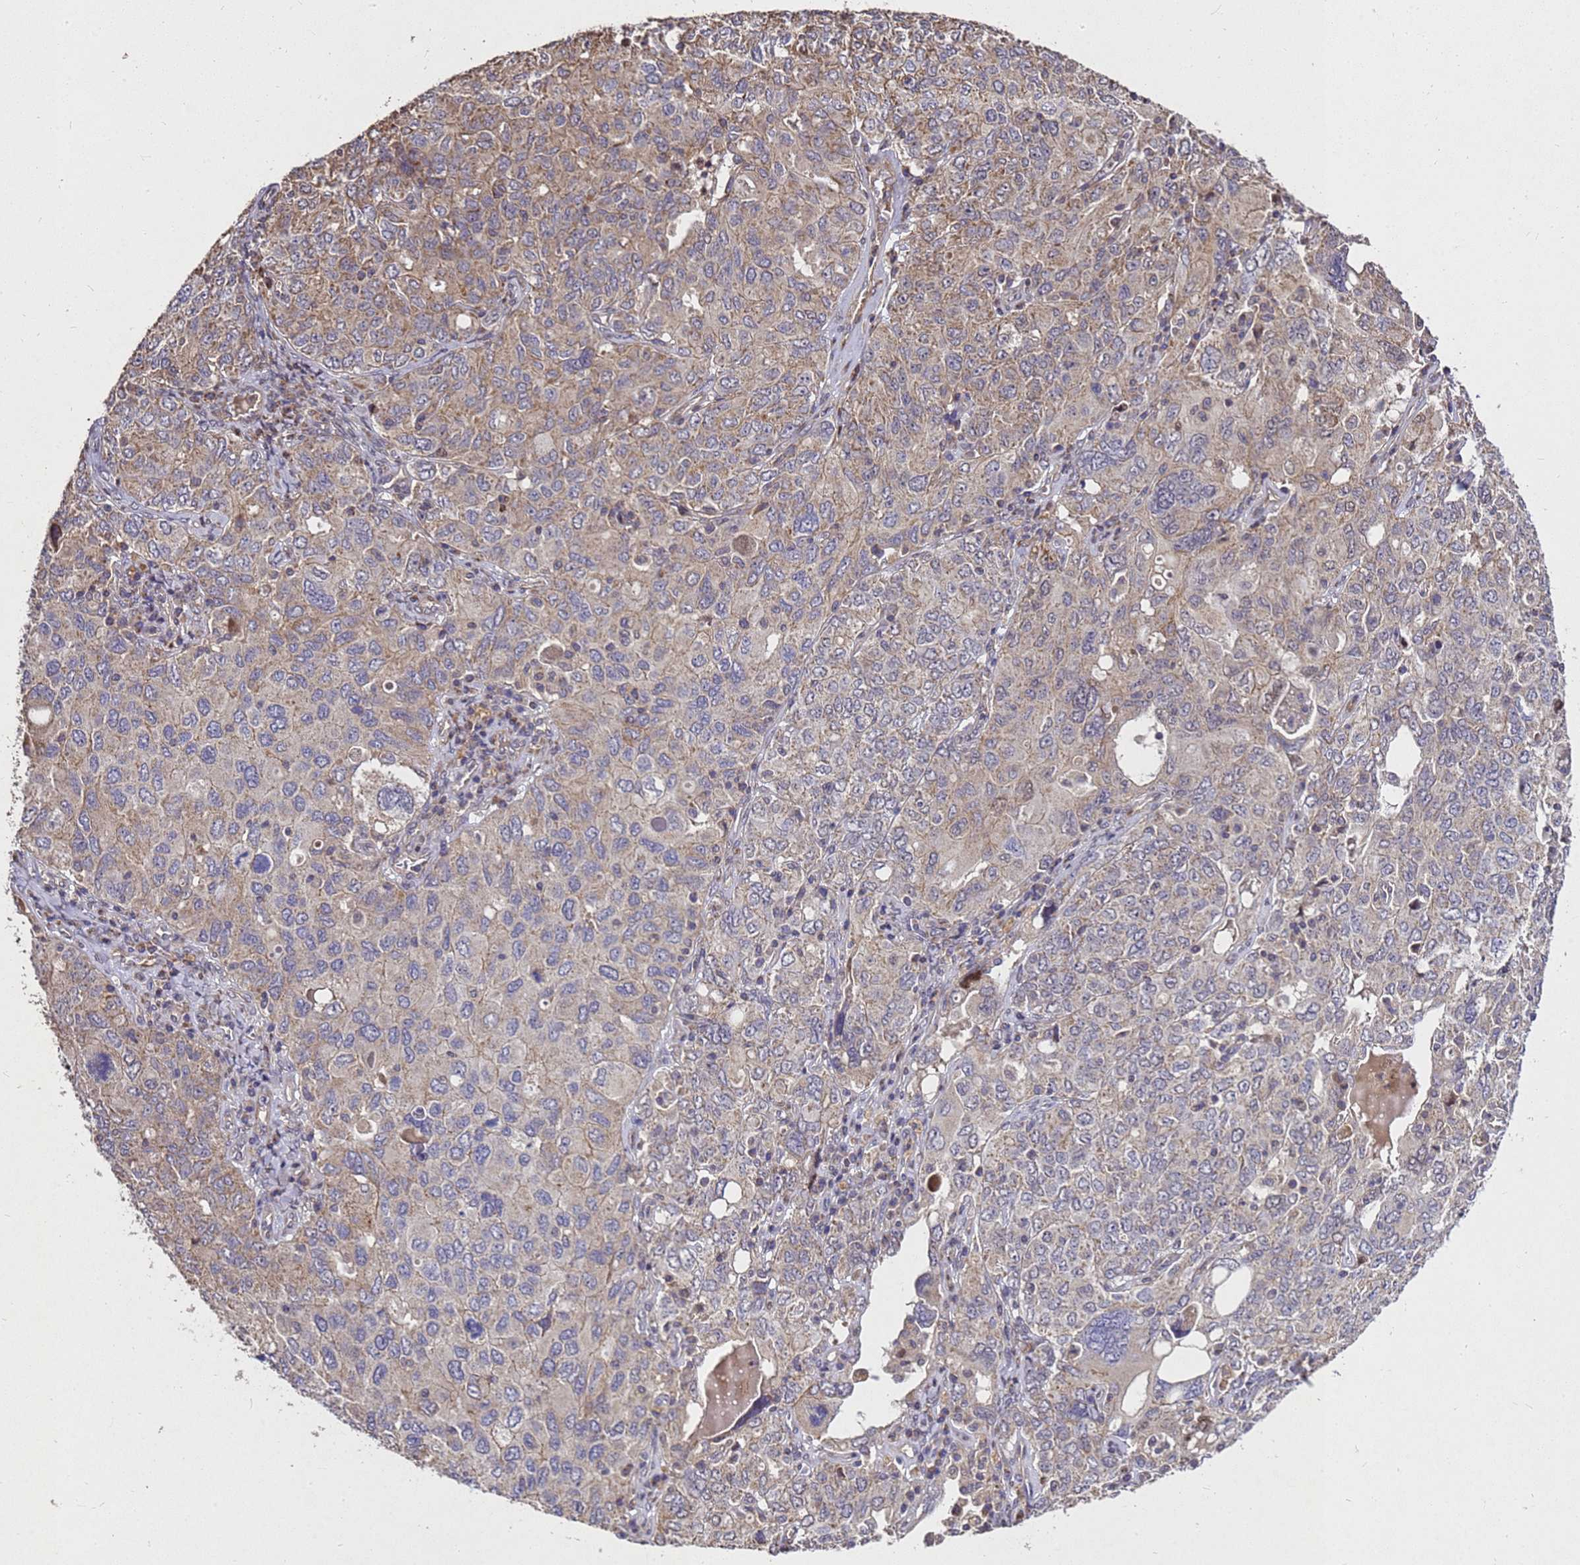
{"staining": {"intensity": "moderate", "quantity": "25%-75%", "location": "cytoplasmic/membranous"}, "tissue": "ovarian cancer", "cell_type": "Tumor cells", "image_type": "cancer", "snomed": [{"axis": "morphology", "description": "Carcinoma, endometroid"}, {"axis": "topography", "description": "Ovary"}], "caption": "High-power microscopy captured an immunohistochemistry image of ovarian cancer (endometroid carcinoma), revealing moderate cytoplasmic/membranous expression in approximately 25%-75% of tumor cells.", "gene": "RSPRY1", "patient": {"sex": "female", "age": 62}}